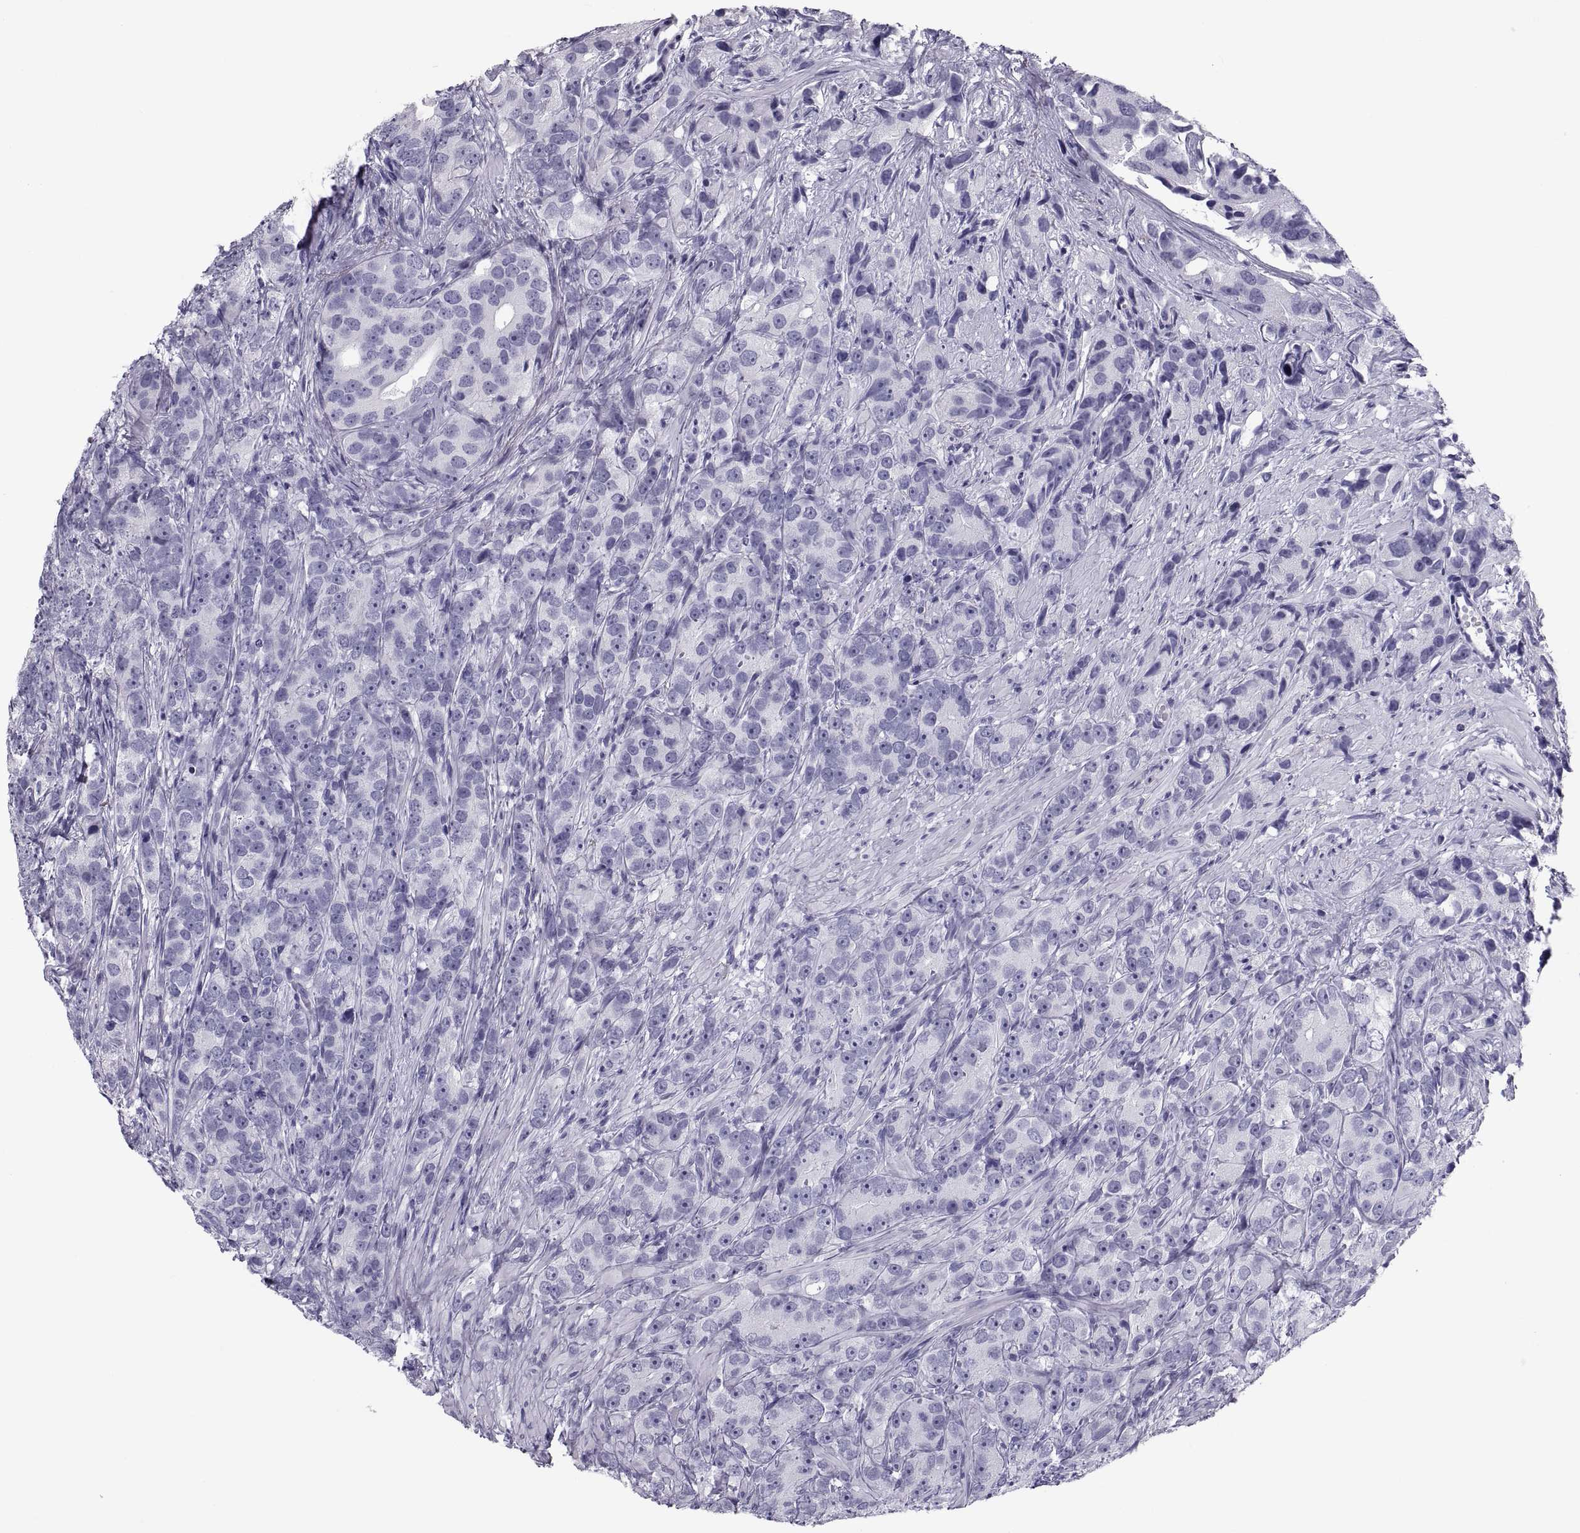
{"staining": {"intensity": "negative", "quantity": "none", "location": "none"}, "tissue": "prostate cancer", "cell_type": "Tumor cells", "image_type": "cancer", "snomed": [{"axis": "morphology", "description": "Adenocarcinoma, High grade"}, {"axis": "topography", "description": "Prostate"}], "caption": "DAB immunohistochemical staining of adenocarcinoma (high-grade) (prostate) reveals no significant staining in tumor cells. (Immunohistochemistry (ihc), brightfield microscopy, high magnification).", "gene": "CRISP1", "patient": {"sex": "male", "age": 90}}